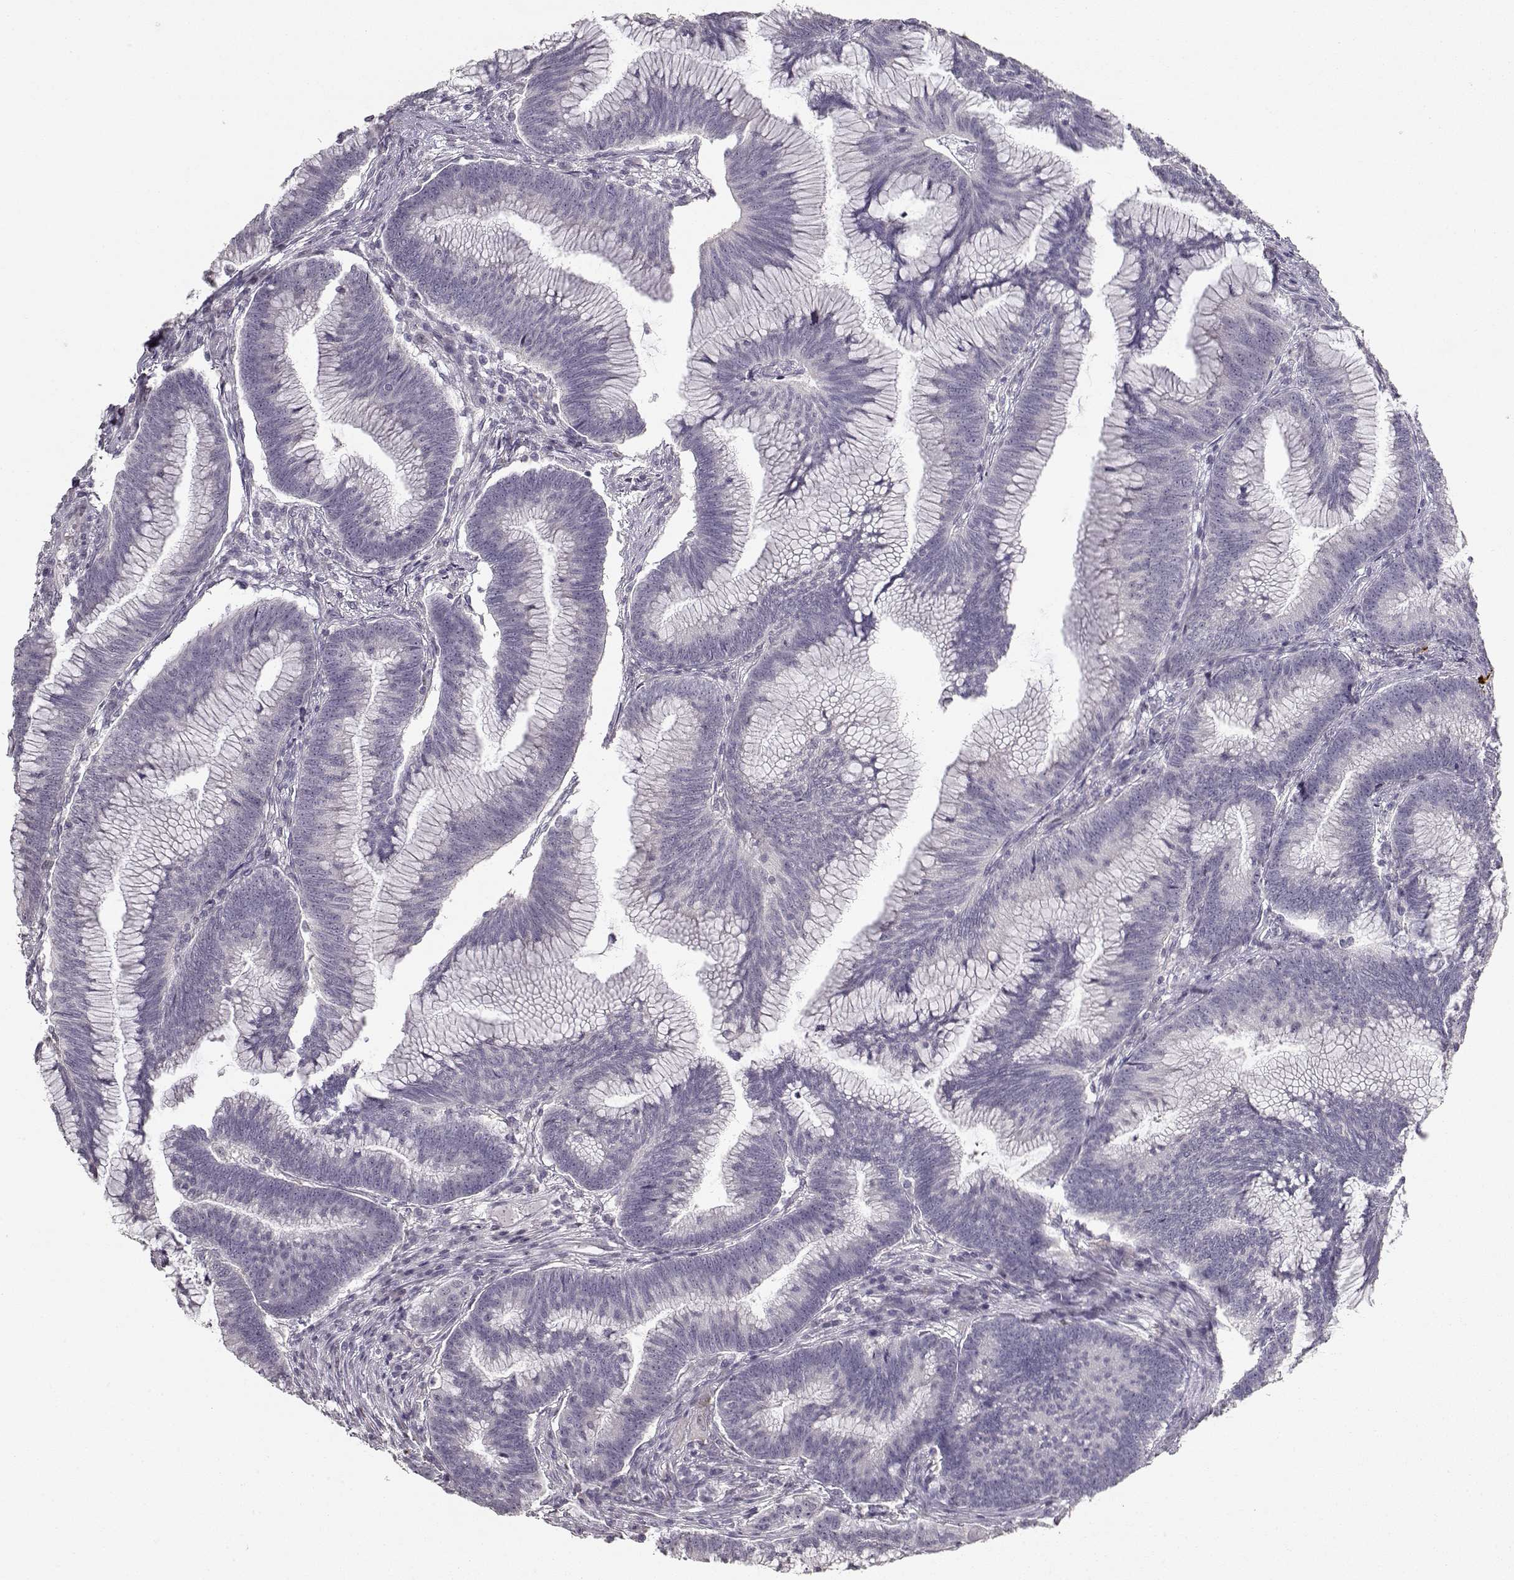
{"staining": {"intensity": "negative", "quantity": "none", "location": "none"}, "tissue": "colorectal cancer", "cell_type": "Tumor cells", "image_type": "cancer", "snomed": [{"axis": "morphology", "description": "Adenocarcinoma, NOS"}, {"axis": "topography", "description": "Colon"}], "caption": "DAB (3,3'-diaminobenzidine) immunohistochemical staining of colorectal cancer reveals no significant expression in tumor cells.", "gene": "S100B", "patient": {"sex": "female", "age": 78}}